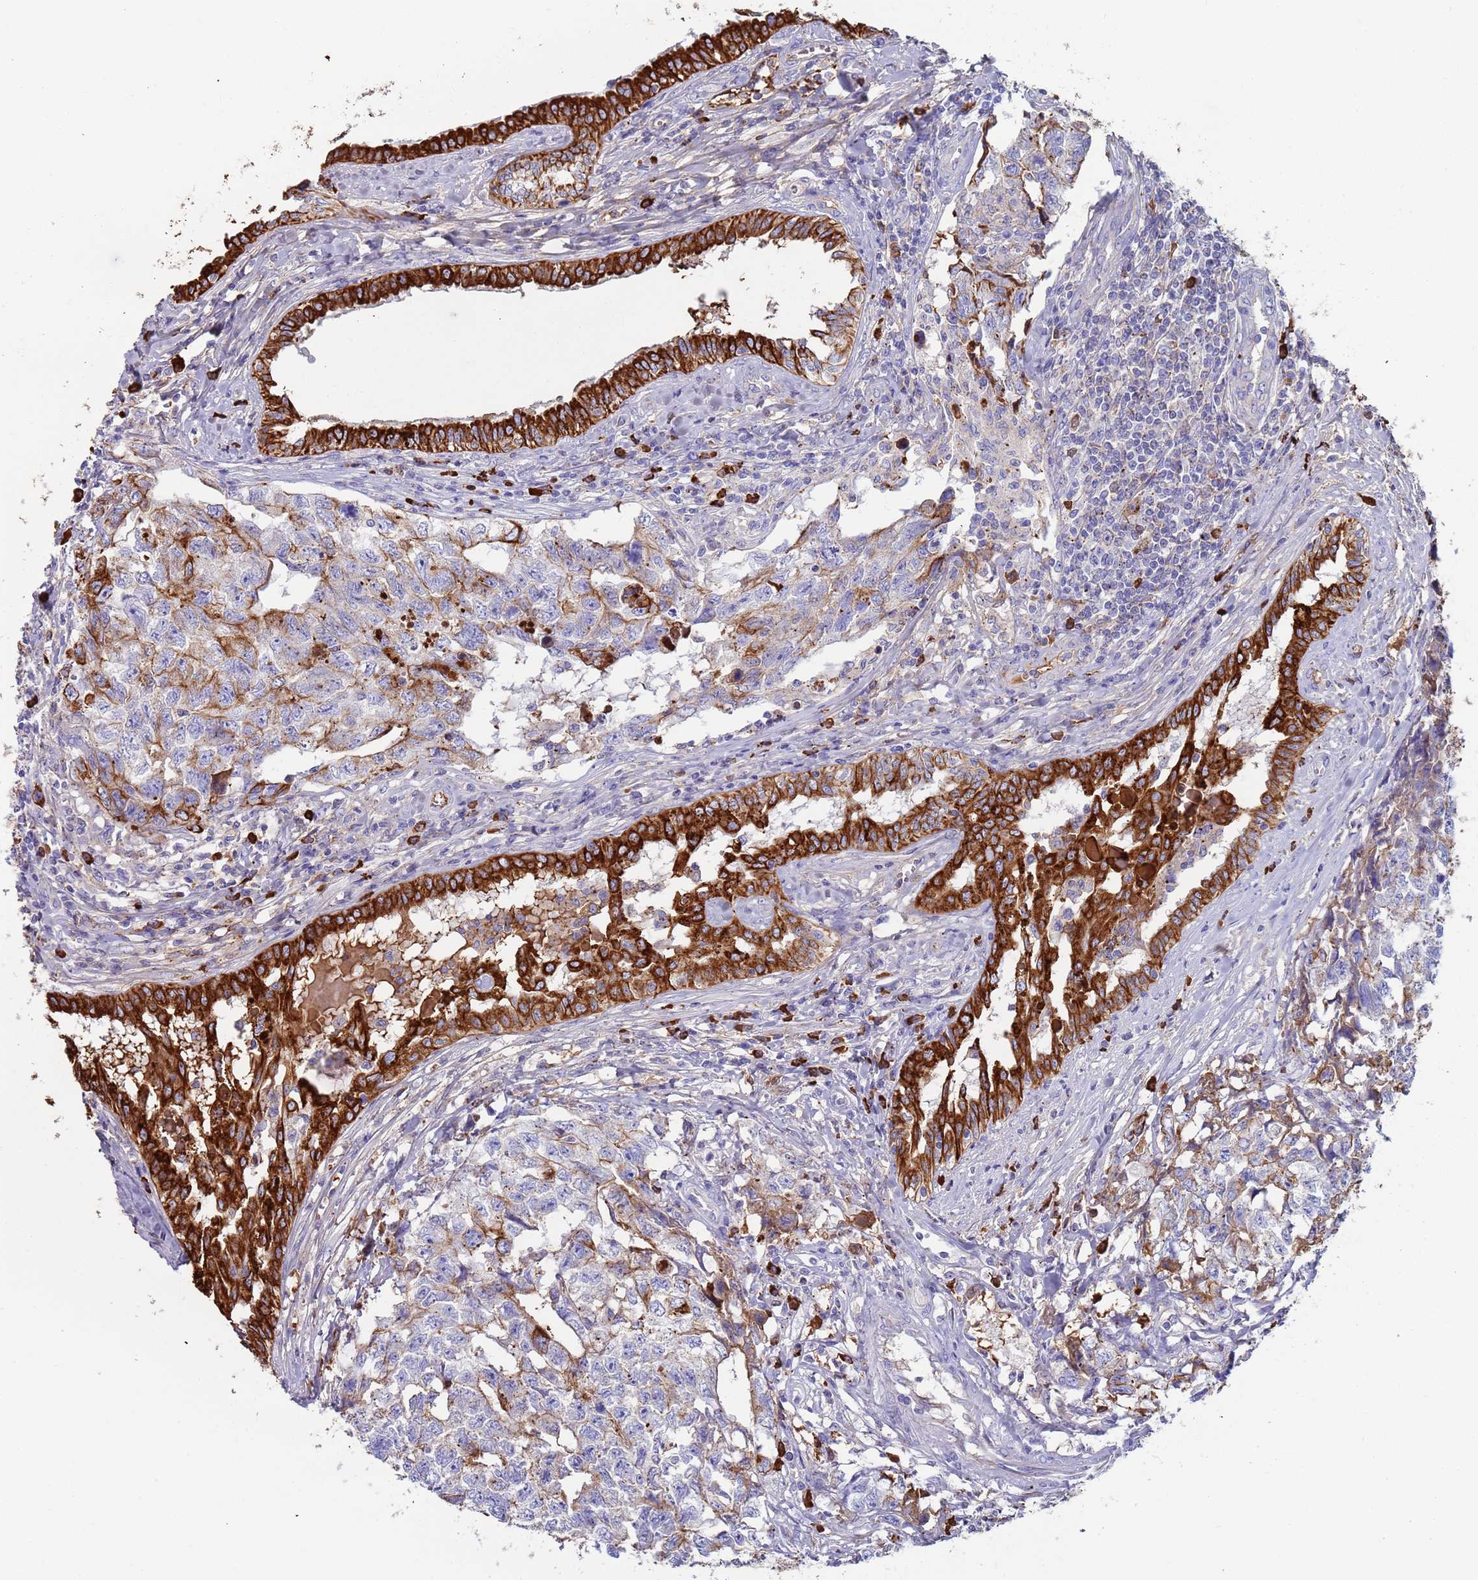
{"staining": {"intensity": "moderate", "quantity": "<25%", "location": "cytoplasmic/membranous"}, "tissue": "testis cancer", "cell_type": "Tumor cells", "image_type": "cancer", "snomed": [{"axis": "morphology", "description": "Carcinoma, Embryonal, NOS"}, {"axis": "topography", "description": "Testis"}], "caption": "Tumor cells display low levels of moderate cytoplasmic/membranous positivity in about <25% of cells in testis cancer (embryonal carcinoma).", "gene": "CYSLTR2", "patient": {"sex": "male", "age": 31}}